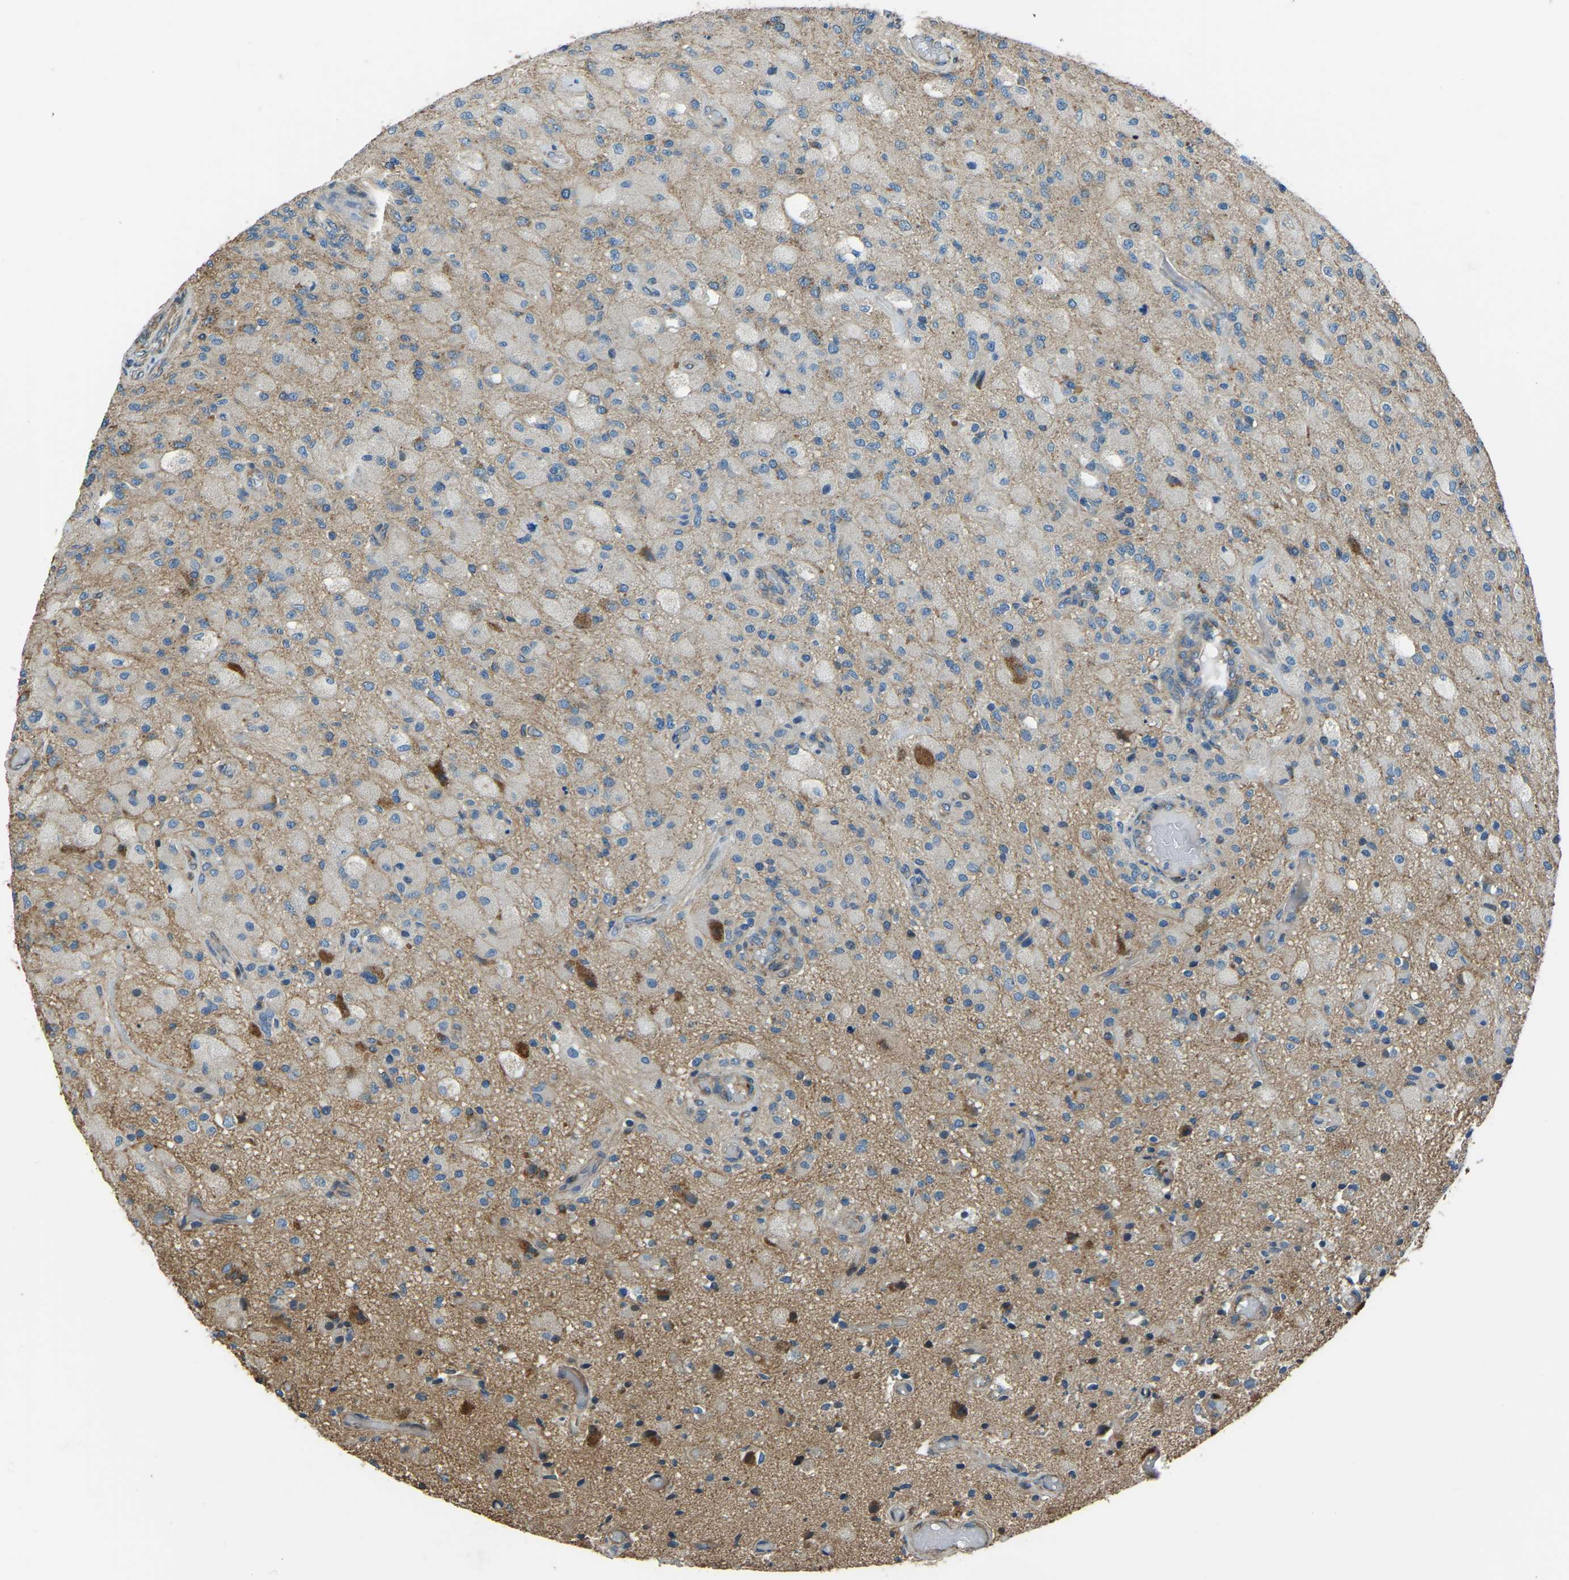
{"staining": {"intensity": "weak", "quantity": "<25%", "location": "cytoplasmic/membranous"}, "tissue": "glioma", "cell_type": "Tumor cells", "image_type": "cancer", "snomed": [{"axis": "morphology", "description": "Normal tissue, NOS"}, {"axis": "morphology", "description": "Glioma, malignant, High grade"}, {"axis": "topography", "description": "Cerebral cortex"}], "caption": "Tumor cells show no significant protein positivity in glioma.", "gene": "COL3A1", "patient": {"sex": "male", "age": 77}}